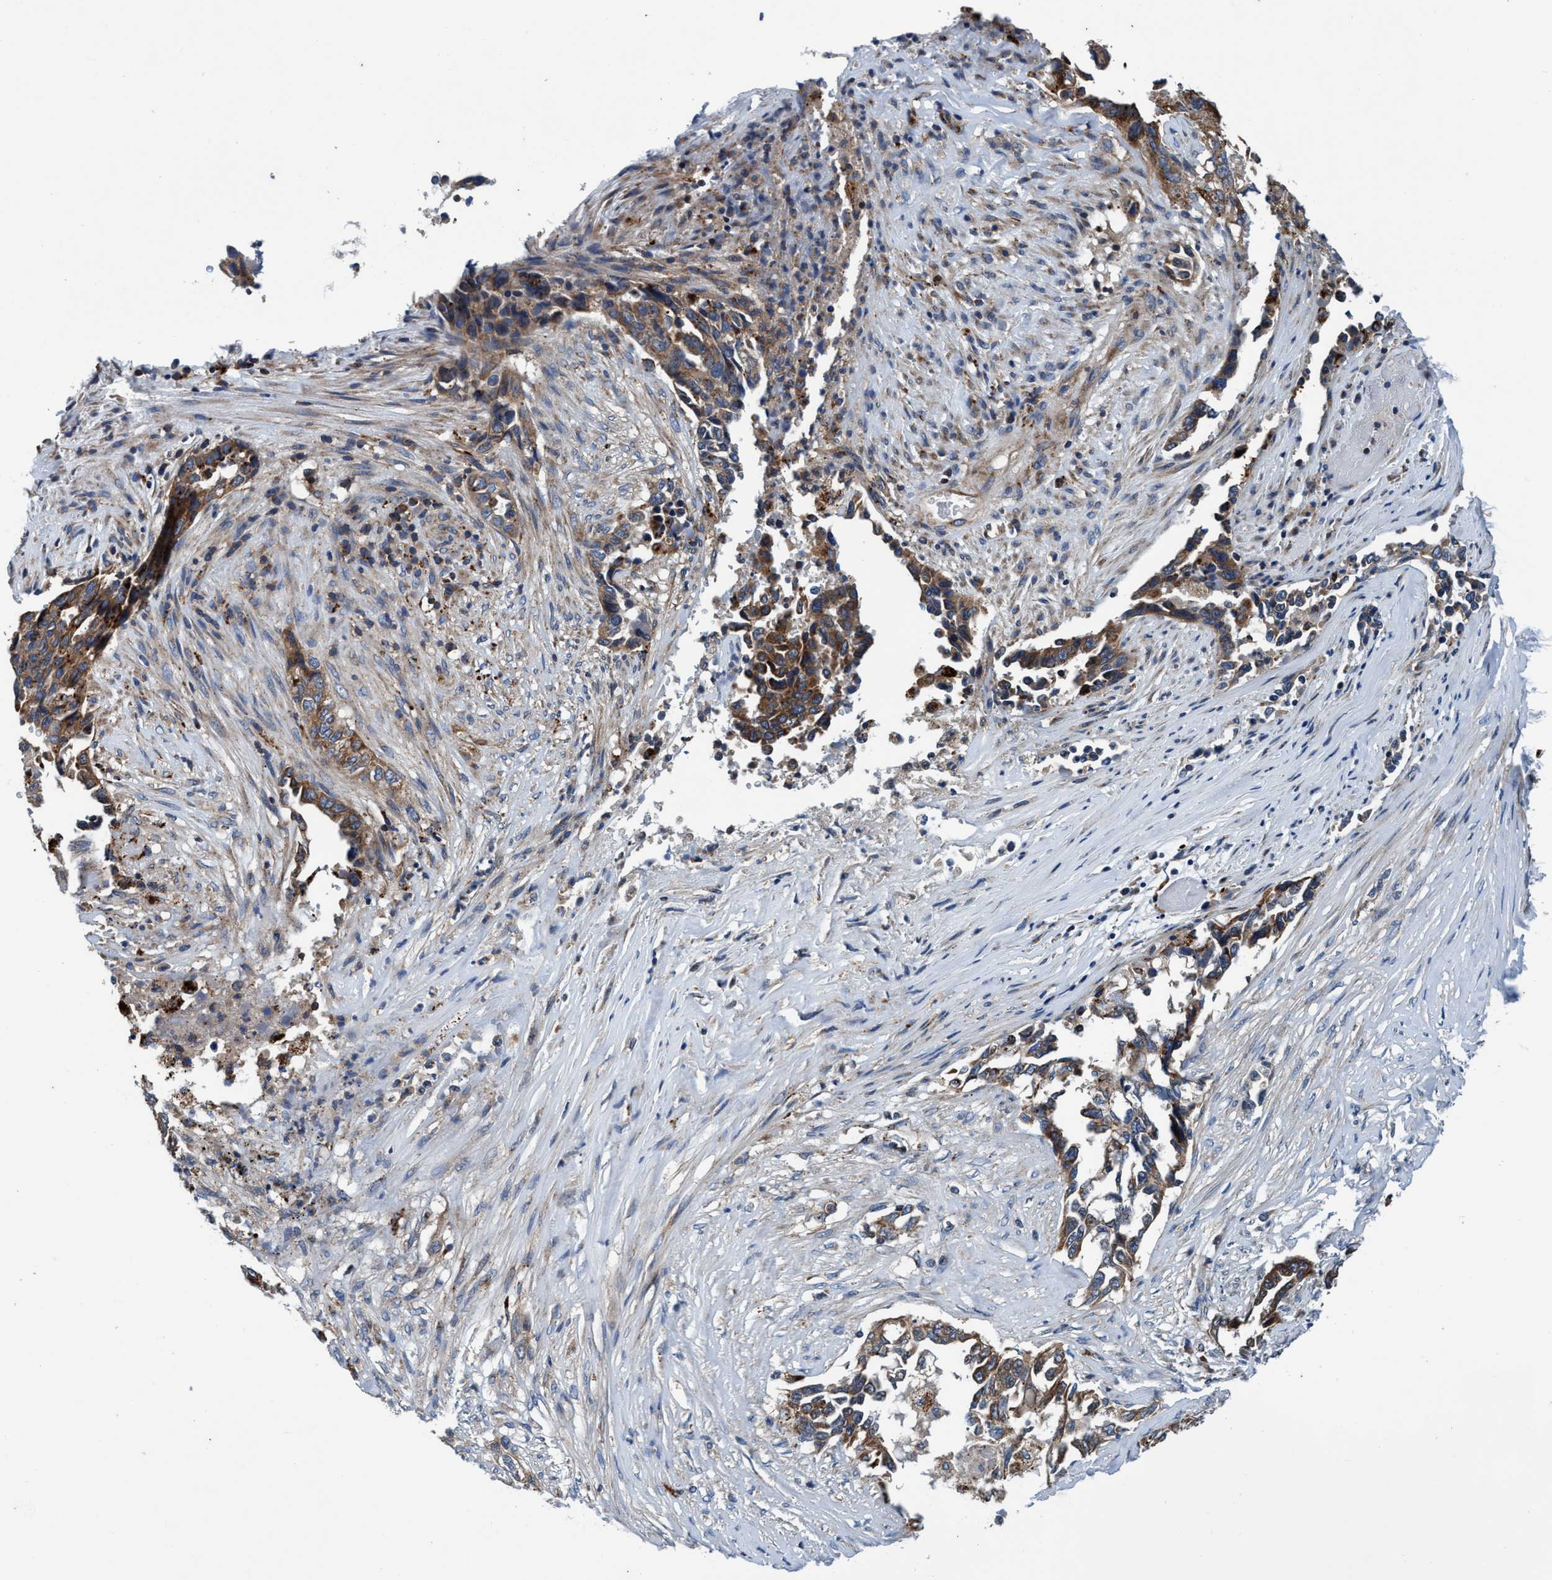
{"staining": {"intensity": "moderate", "quantity": ">75%", "location": "cytoplasmic/membranous"}, "tissue": "lung cancer", "cell_type": "Tumor cells", "image_type": "cancer", "snomed": [{"axis": "morphology", "description": "Adenocarcinoma, NOS"}, {"axis": "topography", "description": "Lung"}], "caption": "Protein staining exhibits moderate cytoplasmic/membranous staining in about >75% of tumor cells in lung cancer (adenocarcinoma).", "gene": "ENDOG", "patient": {"sex": "female", "age": 51}}